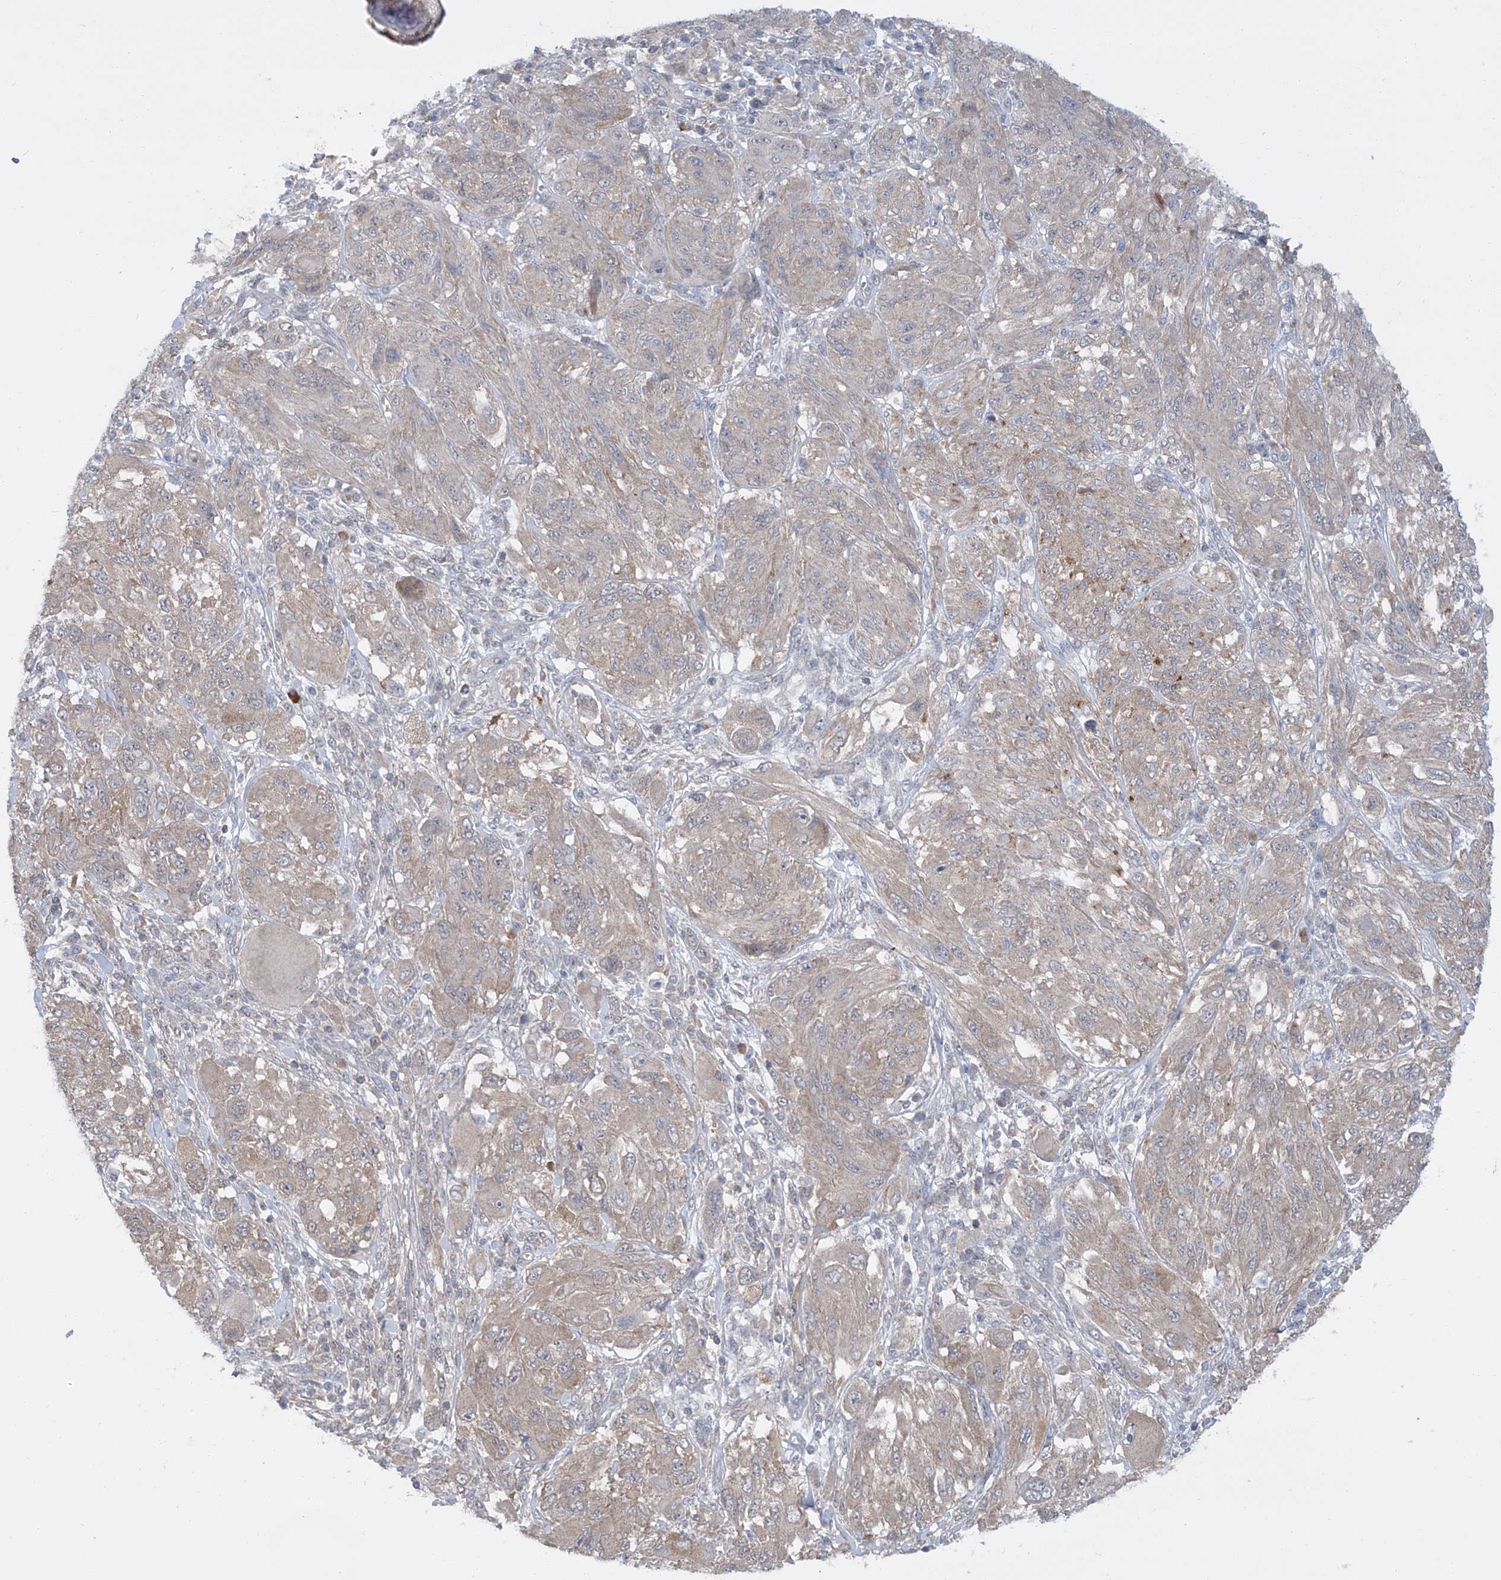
{"staining": {"intensity": "weak", "quantity": "<25%", "location": "cytoplasmic/membranous"}, "tissue": "melanoma", "cell_type": "Tumor cells", "image_type": "cancer", "snomed": [{"axis": "morphology", "description": "Malignant melanoma, NOS"}, {"axis": "topography", "description": "Skin"}], "caption": "Protein analysis of melanoma shows no significant positivity in tumor cells.", "gene": "SIX4", "patient": {"sex": "female", "age": 91}}